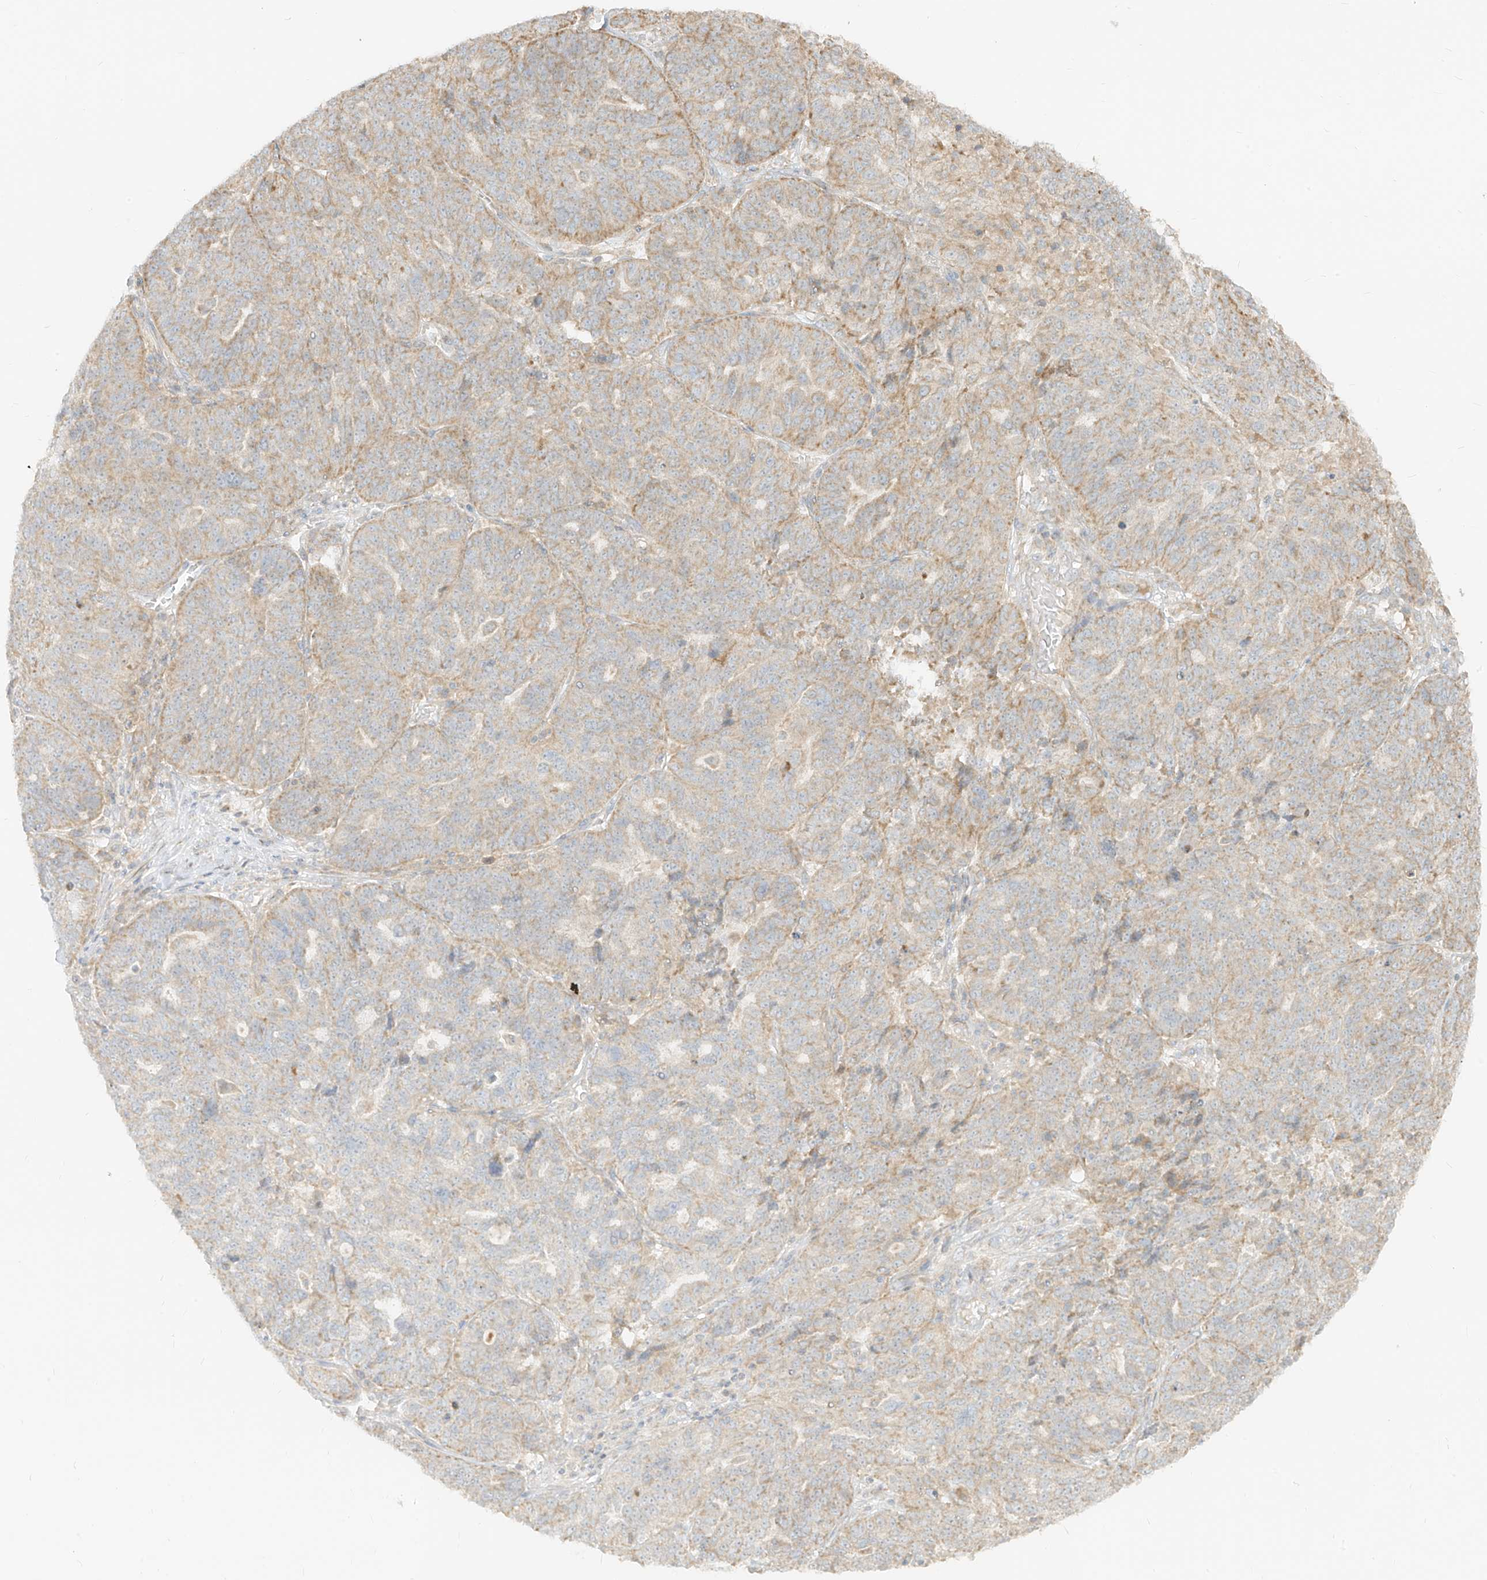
{"staining": {"intensity": "moderate", "quantity": "<25%", "location": "cytoplasmic/membranous"}, "tissue": "ovarian cancer", "cell_type": "Tumor cells", "image_type": "cancer", "snomed": [{"axis": "morphology", "description": "Cystadenocarcinoma, serous, NOS"}, {"axis": "topography", "description": "Ovary"}], "caption": "Ovarian cancer was stained to show a protein in brown. There is low levels of moderate cytoplasmic/membranous positivity in approximately <25% of tumor cells.", "gene": "ZIM3", "patient": {"sex": "female", "age": 59}}